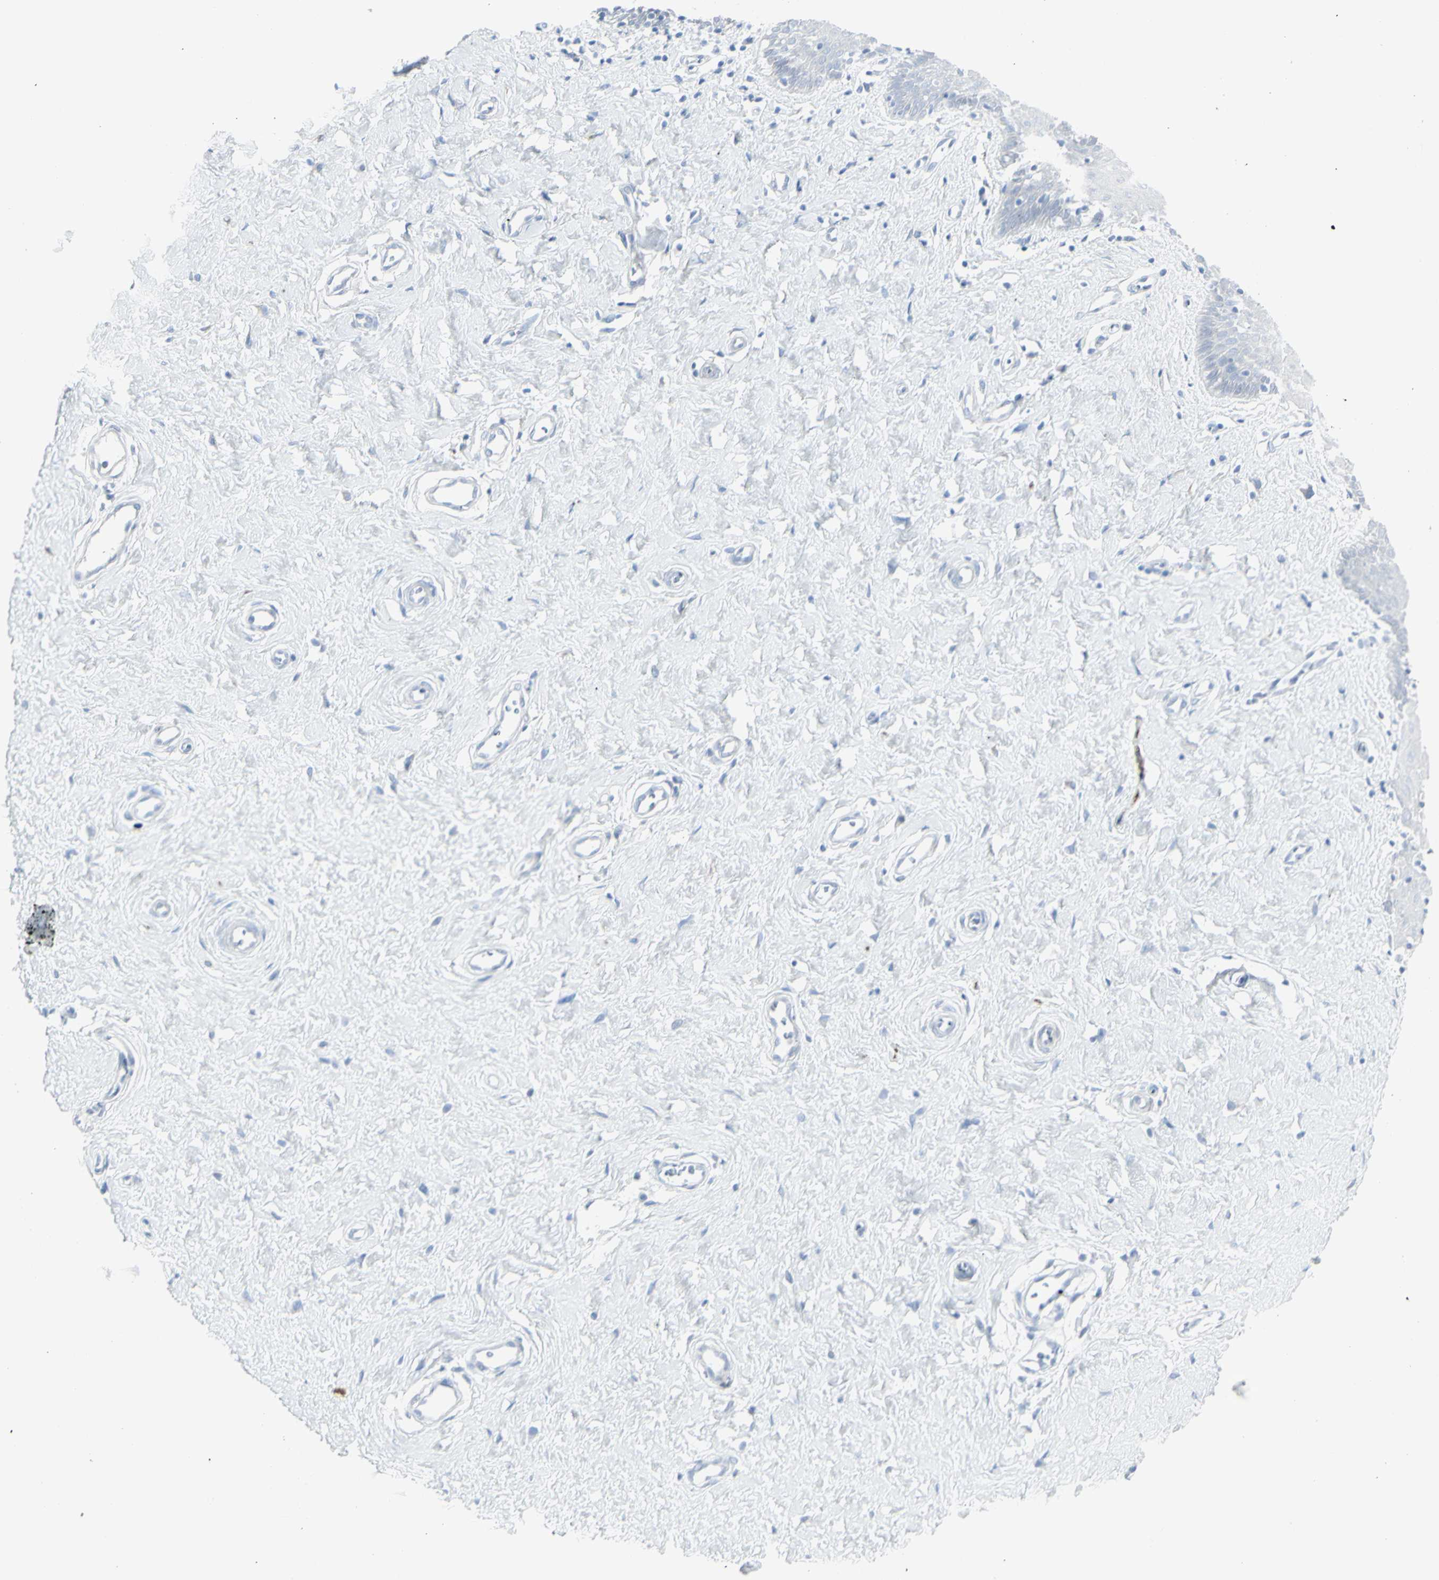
{"staining": {"intensity": "negative", "quantity": "none", "location": "none"}, "tissue": "cervix", "cell_type": "Glandular cells", "image_type": "normal", "snomed": [{"axis": "morphology", "description": "Normal tissue, NOS"}, {"axis": "topography", "description": "Cervix"}], "caption": "Cervix stained for a protein using immunohistochemistry (IHC) exhibits no expression glandular cells.", "gene": "ENSG00000198211", "patient": {"sex": "female", "age": 55}}